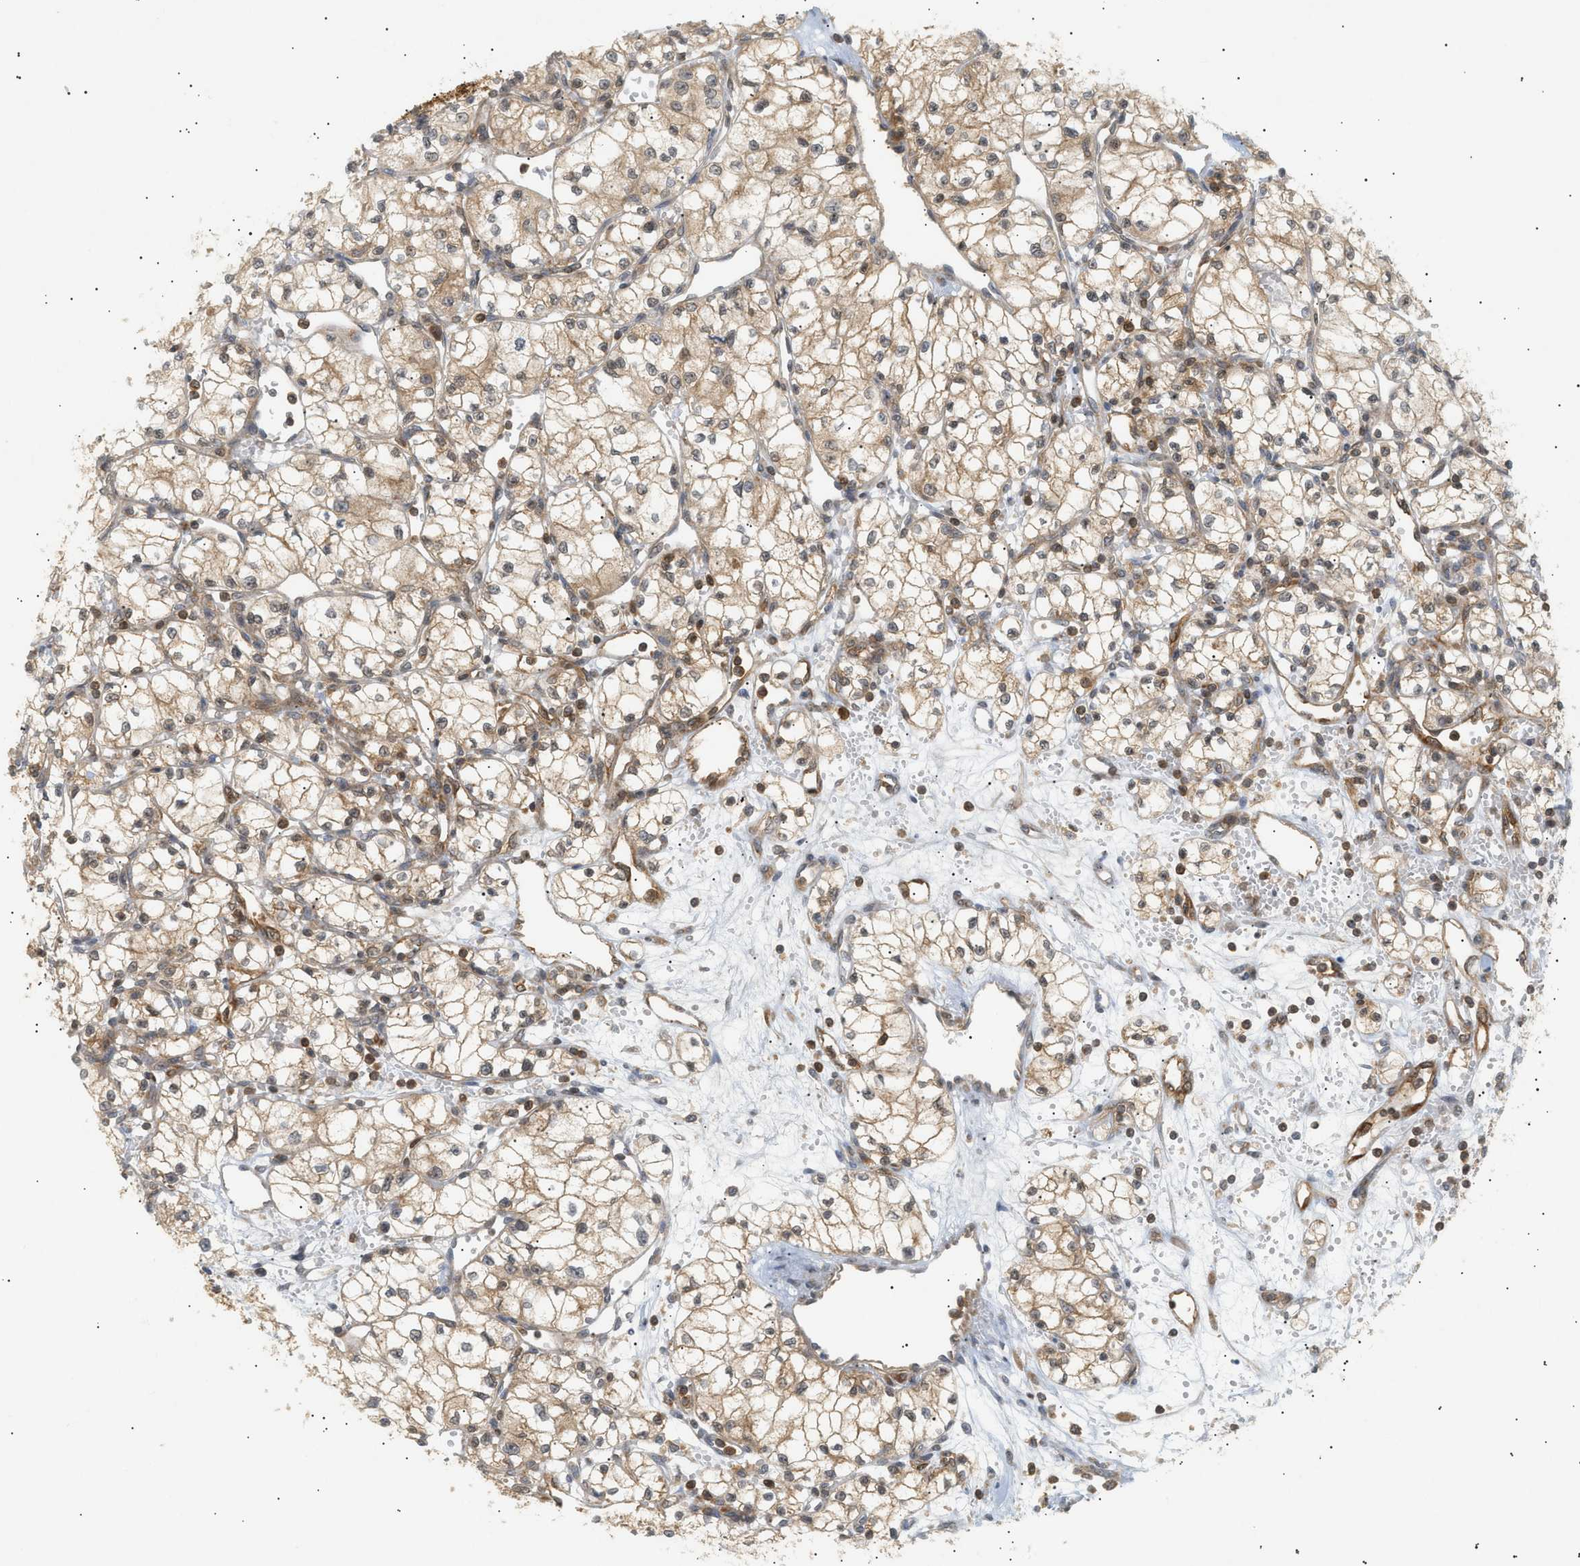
{"staining": {"intensity": "moderate", "quantity": ">75%", "location": "cytoplasmic/membranous"}, "tissue": "renal cancer", "cell_type": "Tumor cells", "image_type": "cancer", "snomed": [{"axis": "morphology", "description": "Normal tissue, NOS"}, {"axis": "morphology", "description": "Adenocarcinoma, NOS"}, {"axis": "topography", "description": "Kidney"}], "caption": "Tumor cells show medium levels of moderate cytoplasmic/membranous expression in about >75% of cells in renal cancer.", "gene": "SHC1", "patient": {"sex": "male", "age": 59}}